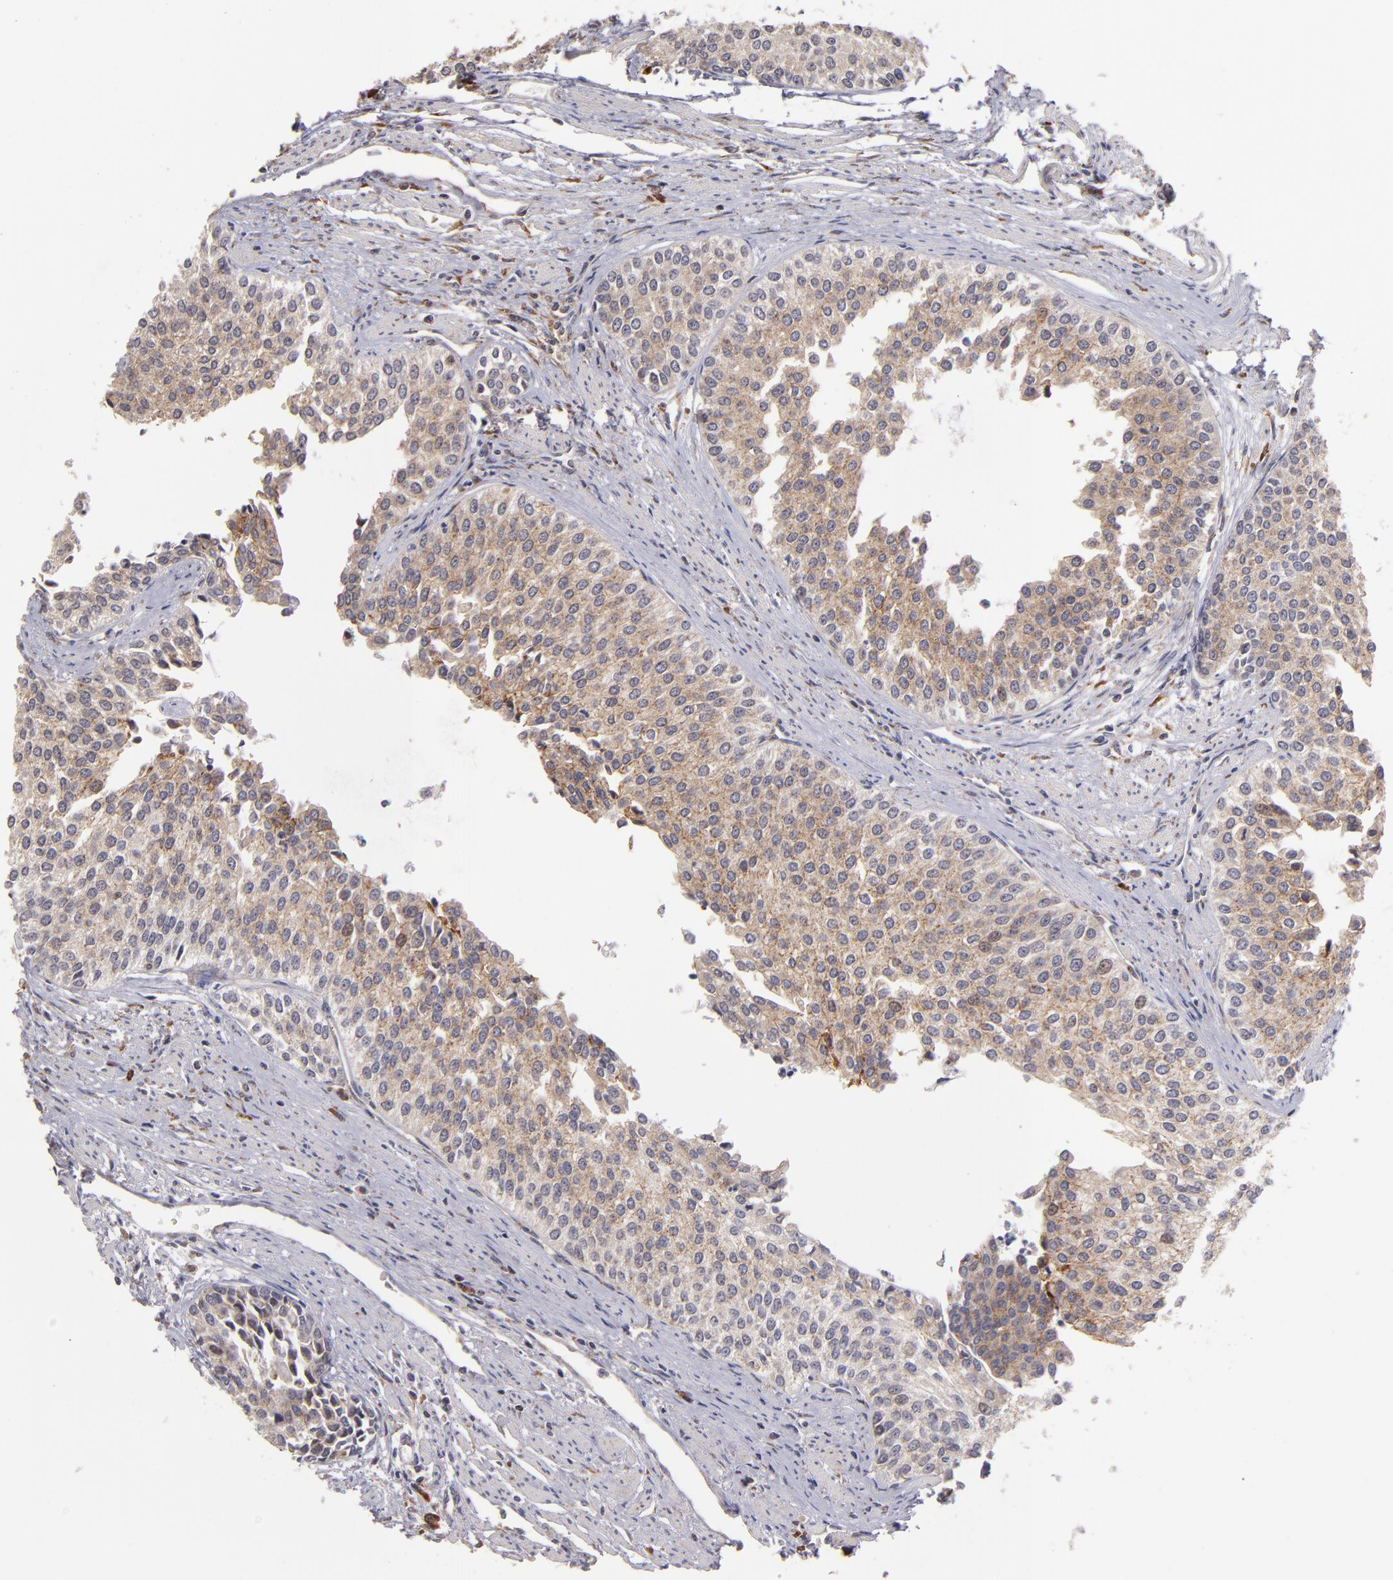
{"staining": {"intensity": "weak", "quantity": ">75%", "location": "cytoplasmic/membranous"}, "tissue": "urothelial cancer", "cell_type": "Tumor cells", "image_type": "cancer", "snomed": [{"axis": "morphology", "description": "Urothelial carcinoma, Low grade"}, {"axis": "topography", "description": "Urinary bladder"}], "caption": "A brown stain highlights weak cytoplasmic/membranous positivity of a protein in urothelial cancer tumor cells.", "gene": "CASP1", "patient": {"sex": "female", "age": 73}}